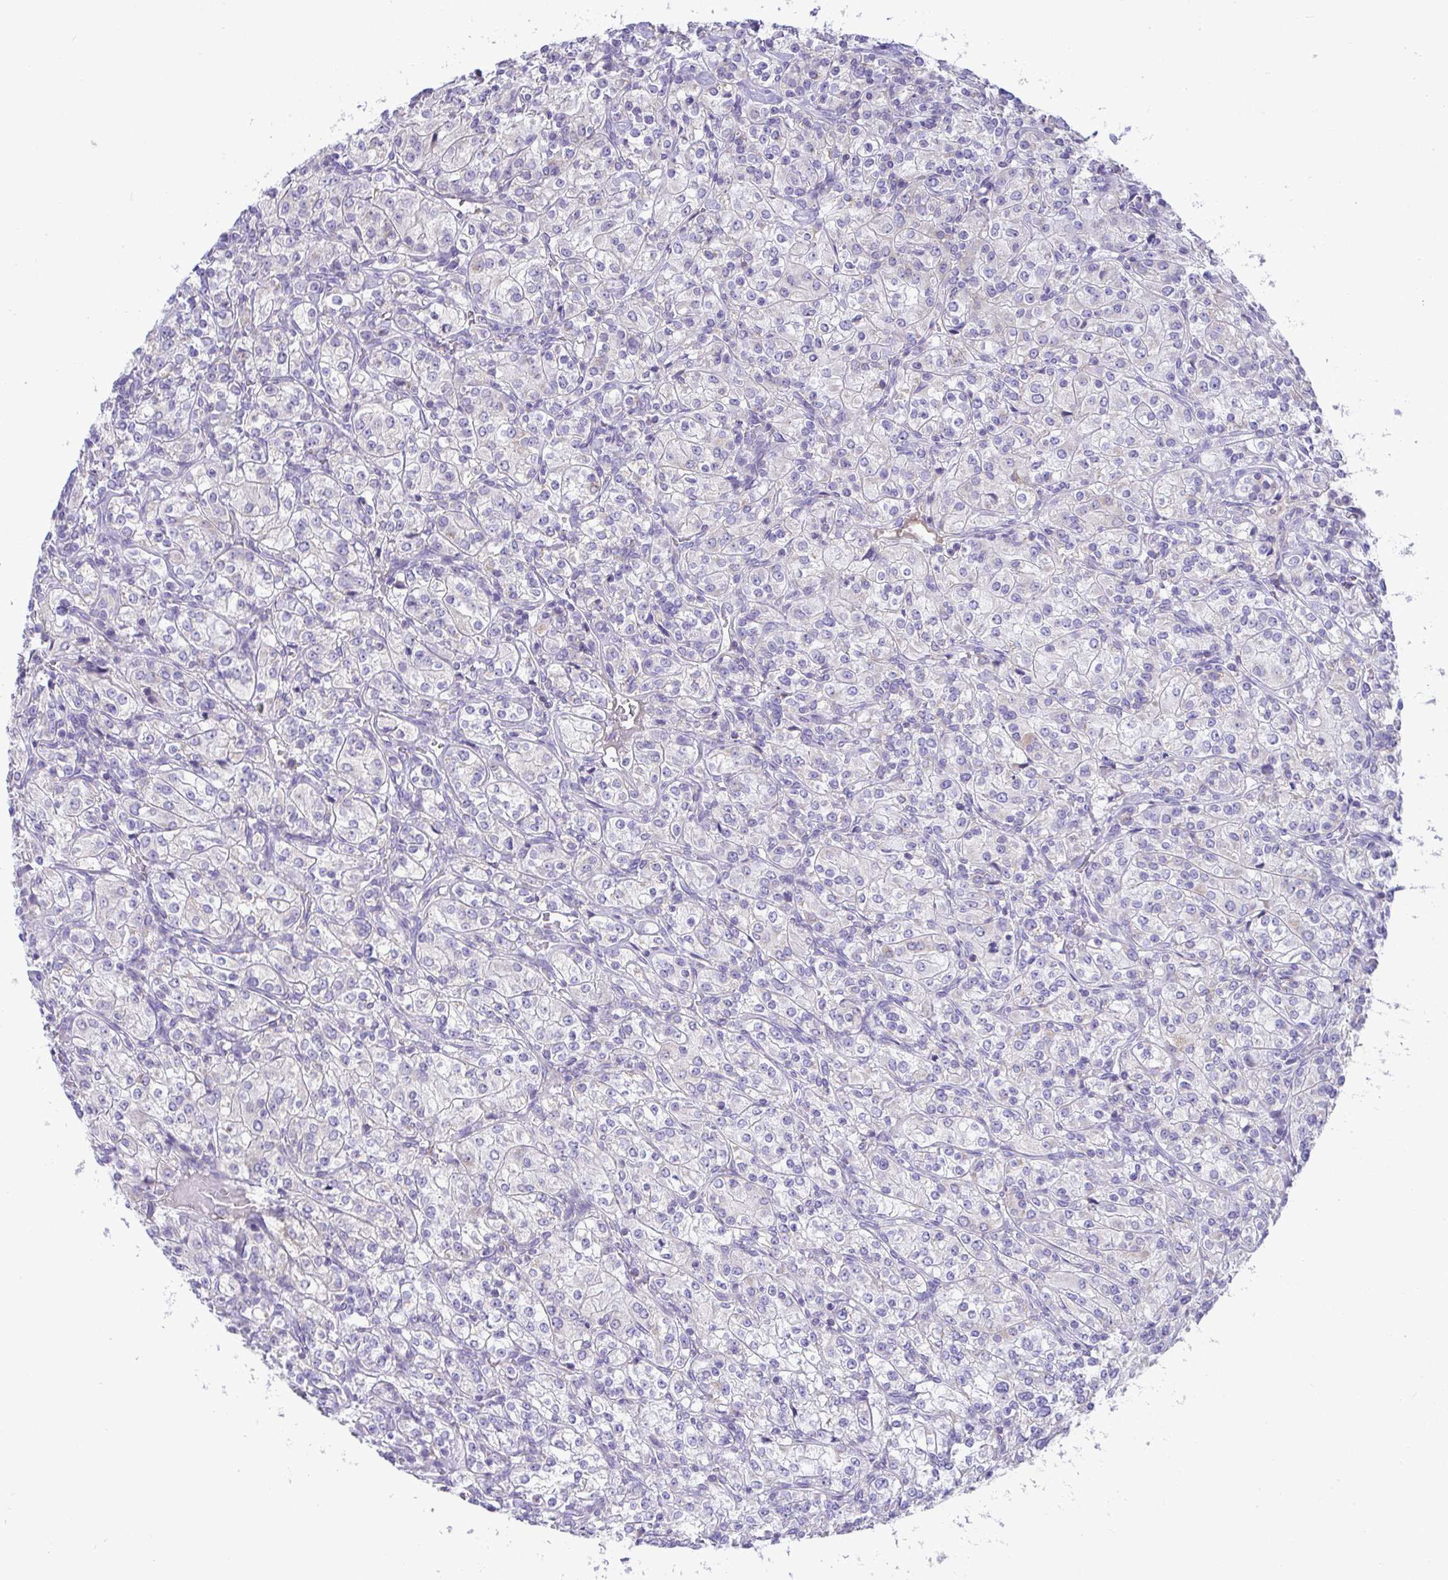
{"staining": {"intensity": "negative", "quantity": "none", "location": "none"}, "tissue": "renal cancer", "cell_type": "Tumor cells", "image_type": "cancer", "snomed": [{"axis": "morphology", "description": "Adenocarcinoma, NOS"}, {"axis": "topography", "description": "Kidney"}], "caption": "Tumor cells are negative for brown protein staining in adenocarcinoma (renal).", "gene": "PLA2G12B", "patient": {"sex": "male", "age": 77}}